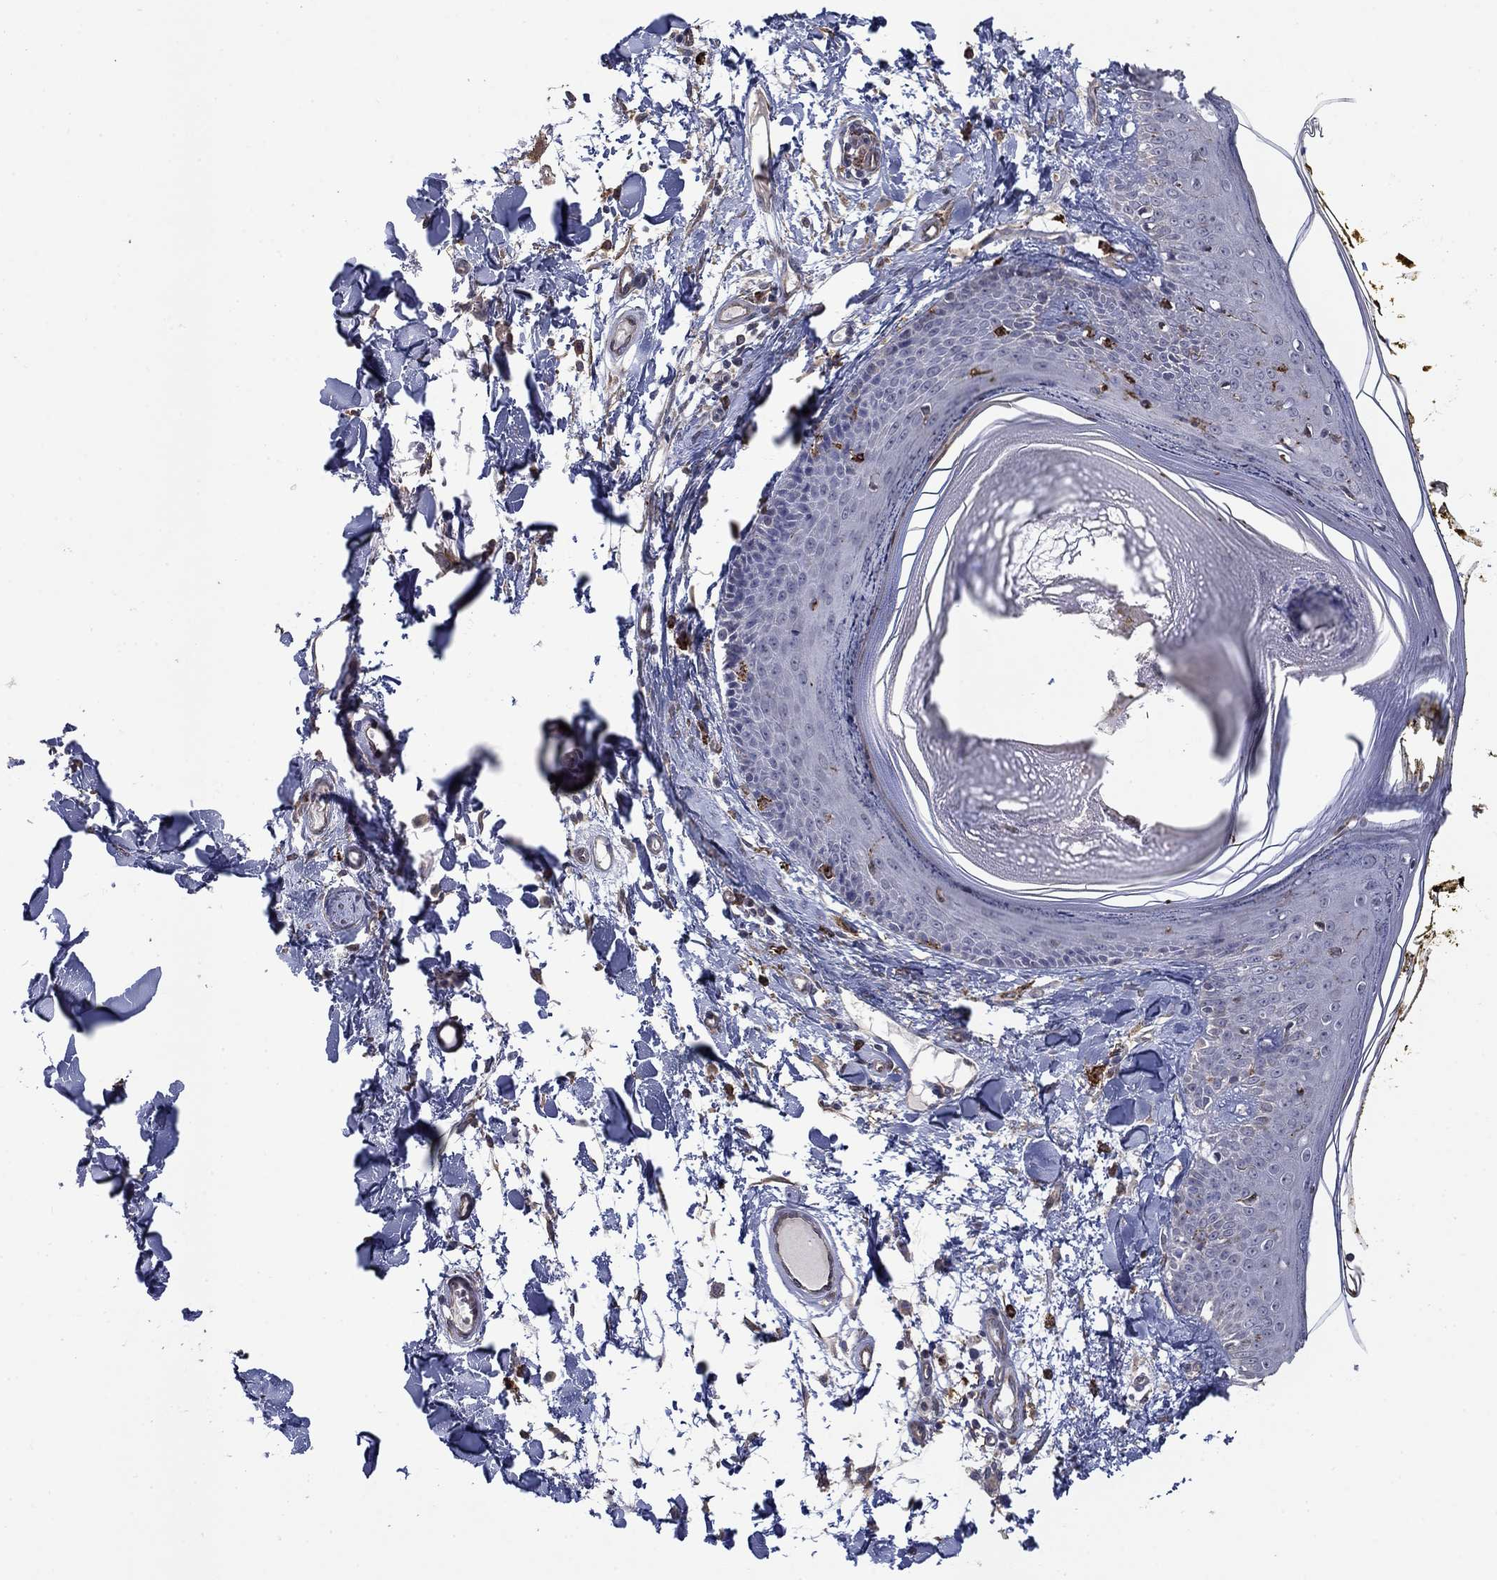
{"staining": {"intensity": "negative", "quantity": "none", "location": "none"}, "tissue": "skin", "cell_type": "Fibroblasts", "image_type": "normal", "snomed": [{"axis": "morphology", "description": "Normal tissue, NOS"}, {"axis": "topography", "description": "Skin"}], "caption": "Fibroblasts show no significant positivity in normal skin. (Immunohistochemistry, brightfield microscopy, high magnification).", "gene": "GRIA3", "patient": {"sex": "male", "age": 76}}